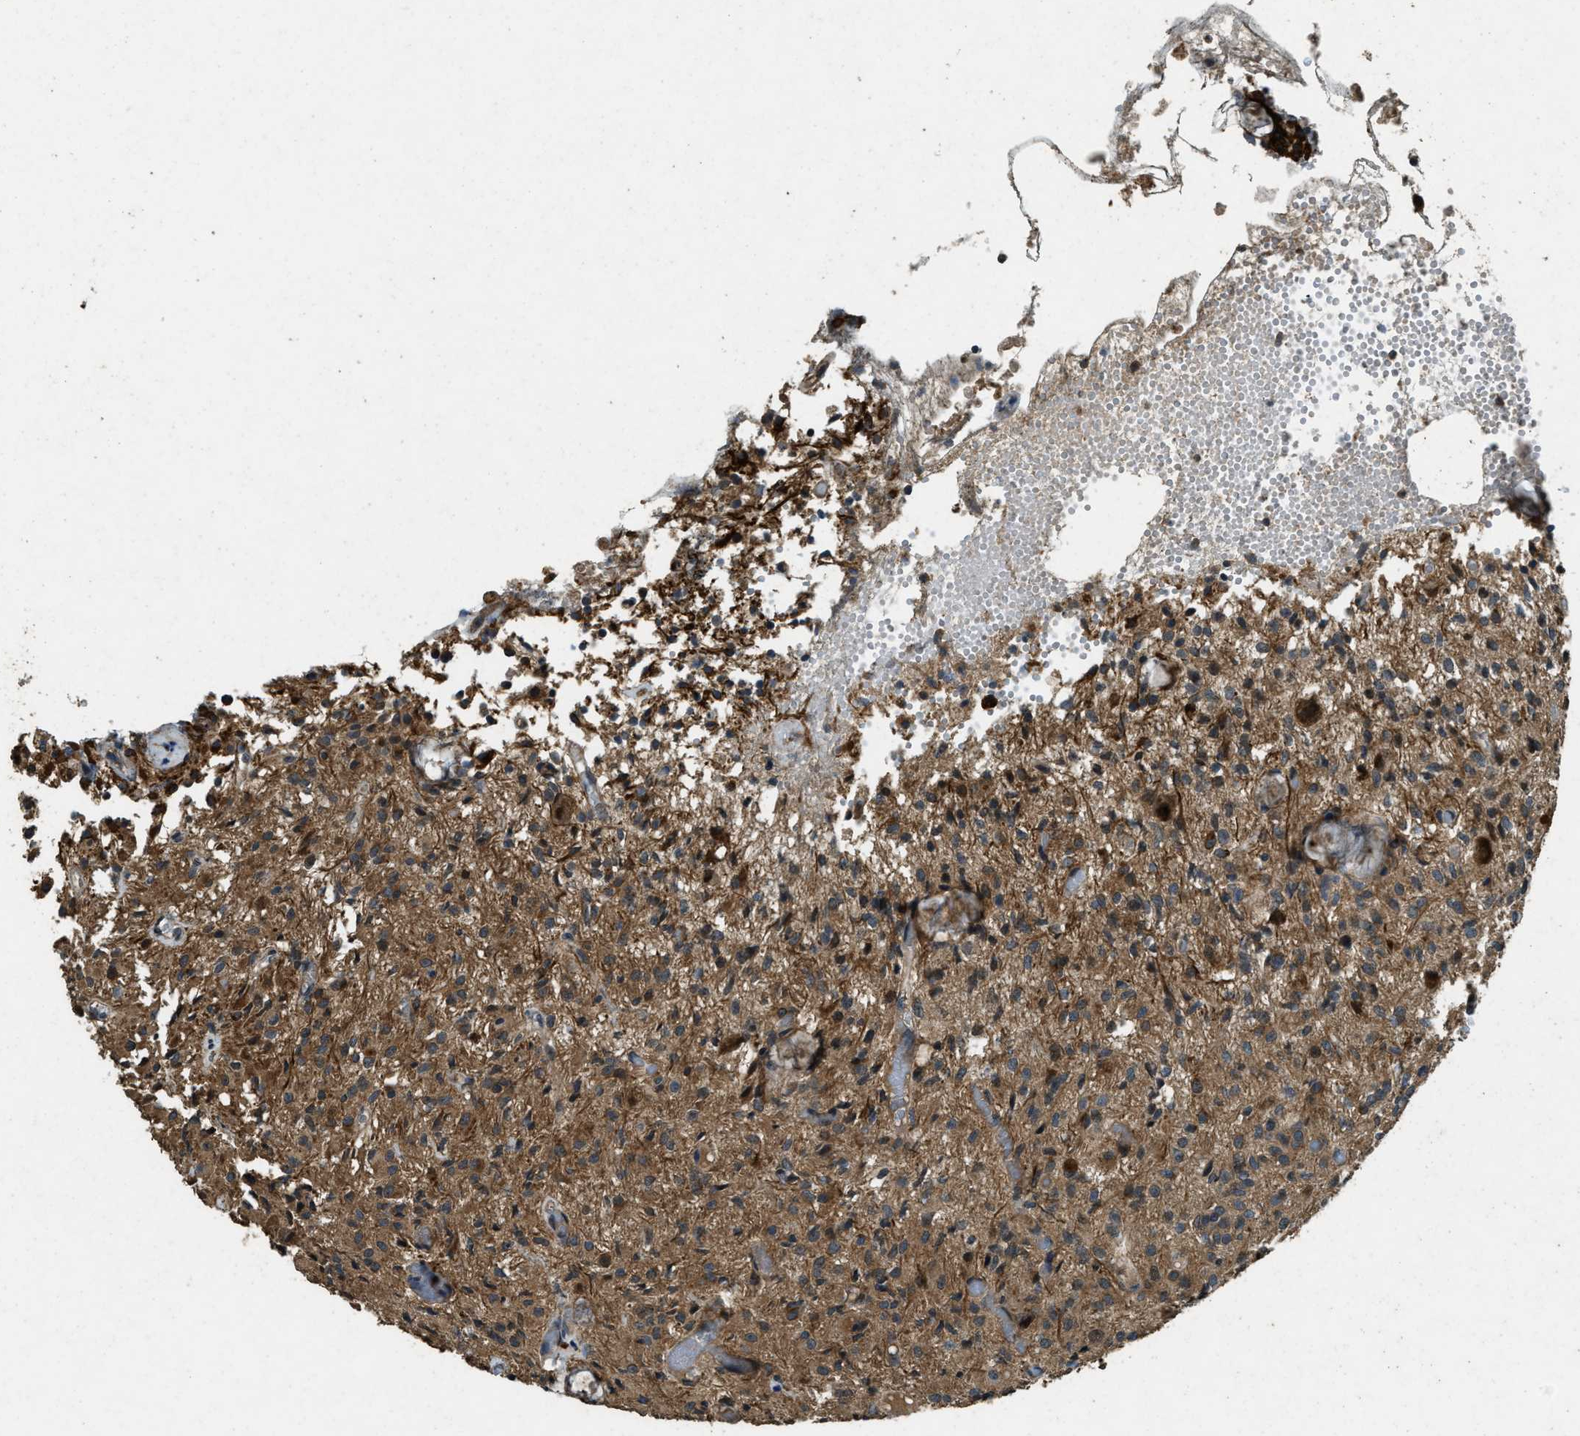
{"staining": {"intensity": "moderate", "quantity": ">75%", "location": "cytoplasmic/membranous"}, "tissue": "glioma", "cell_type": "Tumor cells", "image_type": "cancer", "snomed": [{"axis": "morphology", "description": "Glioma, malignant, High grade"}, {"axis": "topography", "description": "Brain"}], "caption": "Protein expression analysis of glioma shows moderate cytoplasmic/membranous staining in about >75% of tumor cells.", "gene": "ATP8B1", "patient": {"sex": "female", "age": 59}}